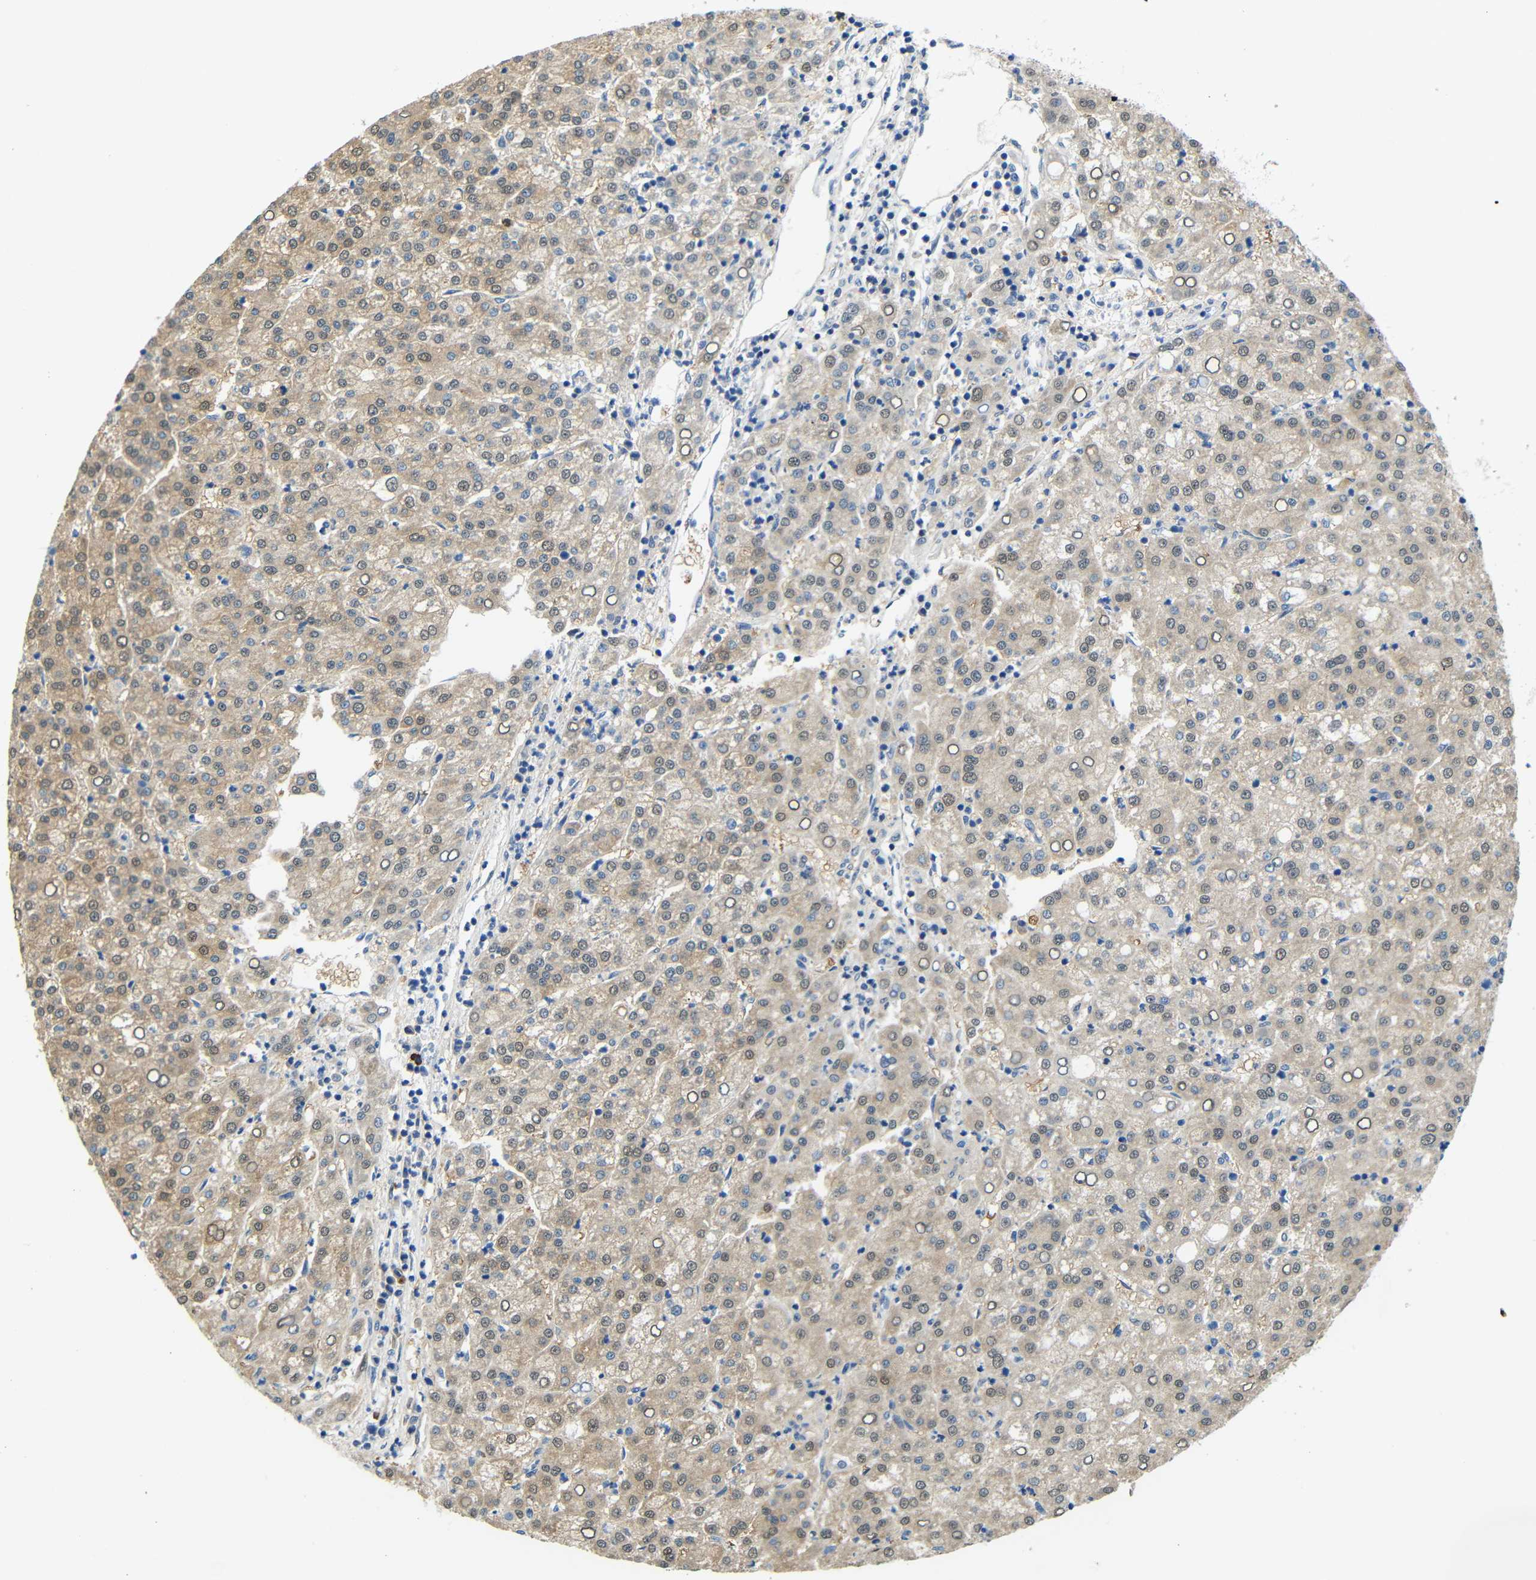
{"staining": {"intensity": "weak", "quantity": ">75%", "location": "cytoplasmic/membranous"}, "tissue": "liver cancer", "cell_type": "Tumor cells", "image_type": "cancer", "snomed": [{"axis": "morphology", "description": "Carcinoma, Hepatocellular, NOS"}, {"axis": "topography", "description": "Liver"}], "caption": "Weak cytoplasmic/membranous expression is present in about >75% of tumor cells in liver hepatocellular carcinoma. (DAB IHC with brightfield microscopy, high magnification).", "gene": "NEGR1", "patient": {"sex": "female", "age": 58}}